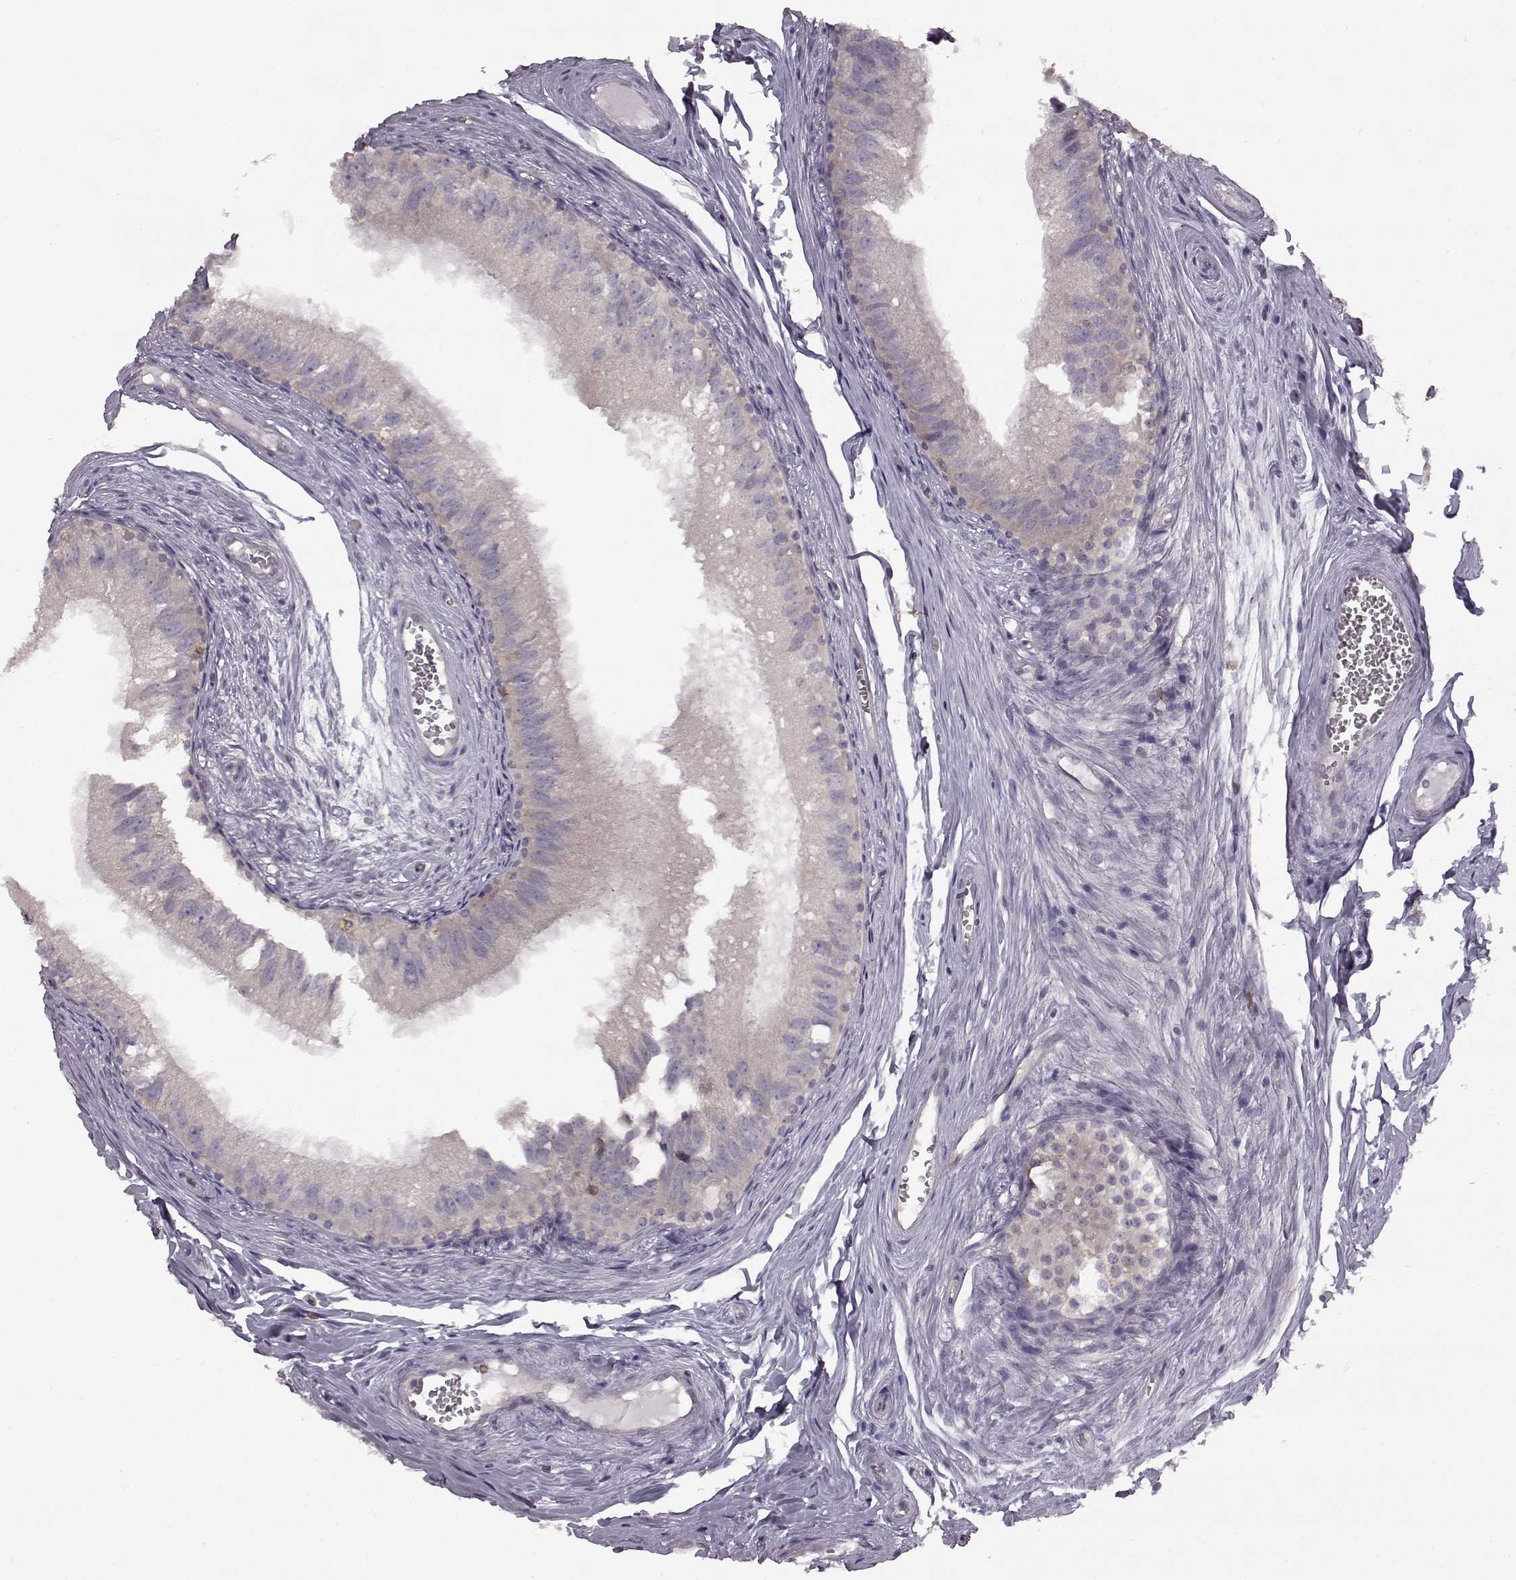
{"staining": {"intensity": "negative", "quantity": "none", "location": "none"}, "tissue": "epididymis", "cell_type": "Glandular cells", "image_type": "normal", "snomed": [{"axis": "morphology", "description": "Normal tissue, NOS"}, {"axis": "topography", "description": "Epididymis"}], "caption": "A high-resolution photomicrograph shows immunohistochemistry (IHC) staining of normal epididymis, which displays no significant expression in glandular cells. (Immunohistochemistry, brightfield microscopy, high magnification).", "gene": "SPAG17", "patient": {"sex": "male", "age": 45}}